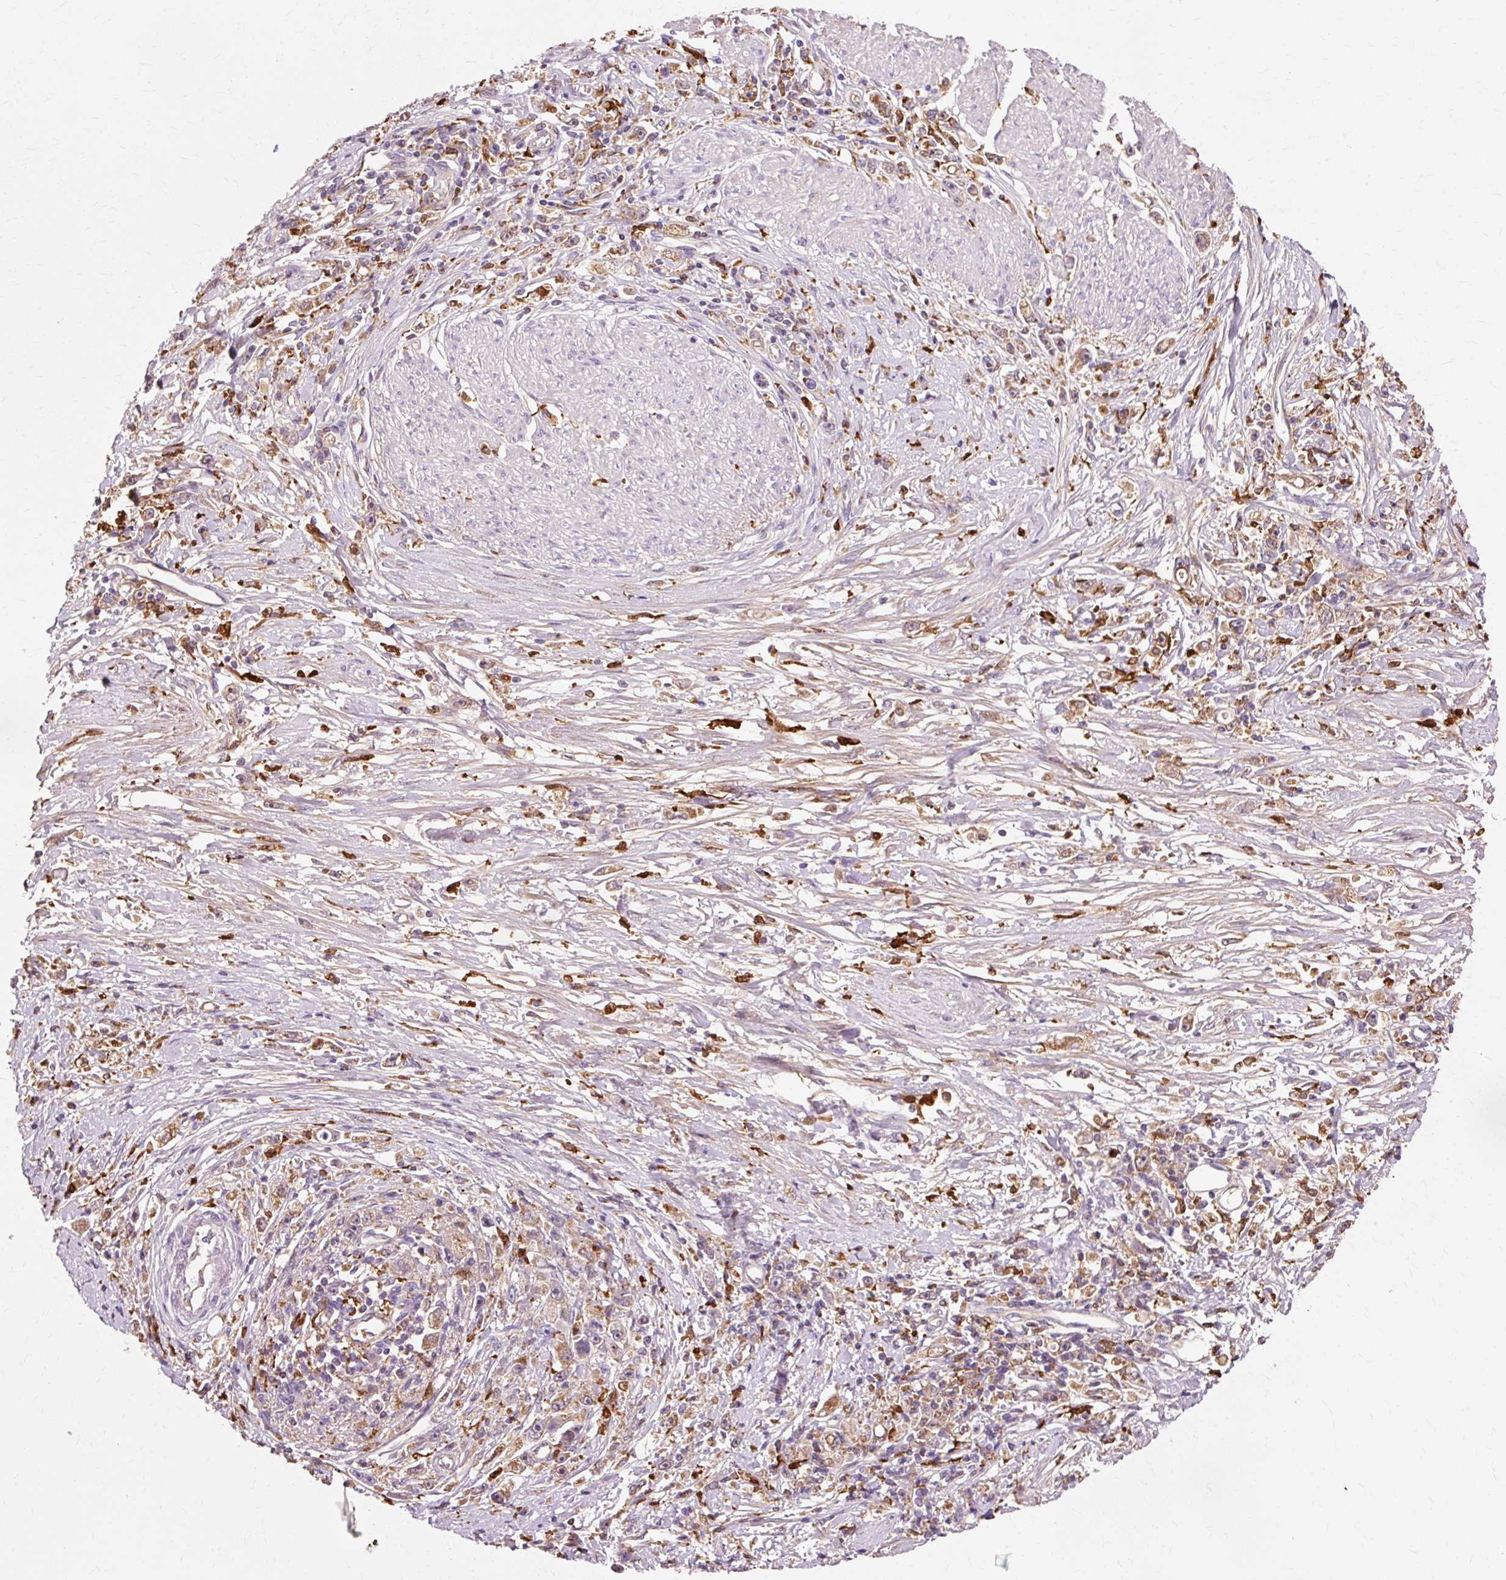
{"staining": {"intensity": "moderate", "quantity": ">75%", "location": "cytoplasmic/membranous"}, "tissue": "stomach cancer", "cell_type": "Tumor cells", "image_type": "cancer", "snomed": [{"axis": "morphology", "description": "Adenocarcinoma, NOS"}, {"axis": "topography", "description": "Stomach"}], "caption": "A brown stain highlights moderate cytoplasmic/membranous positivity of a protein in stomach adenocarcinoma tumor cells.", "gene": "GPX1", "patient": {"sex": "female", "age": 59}}